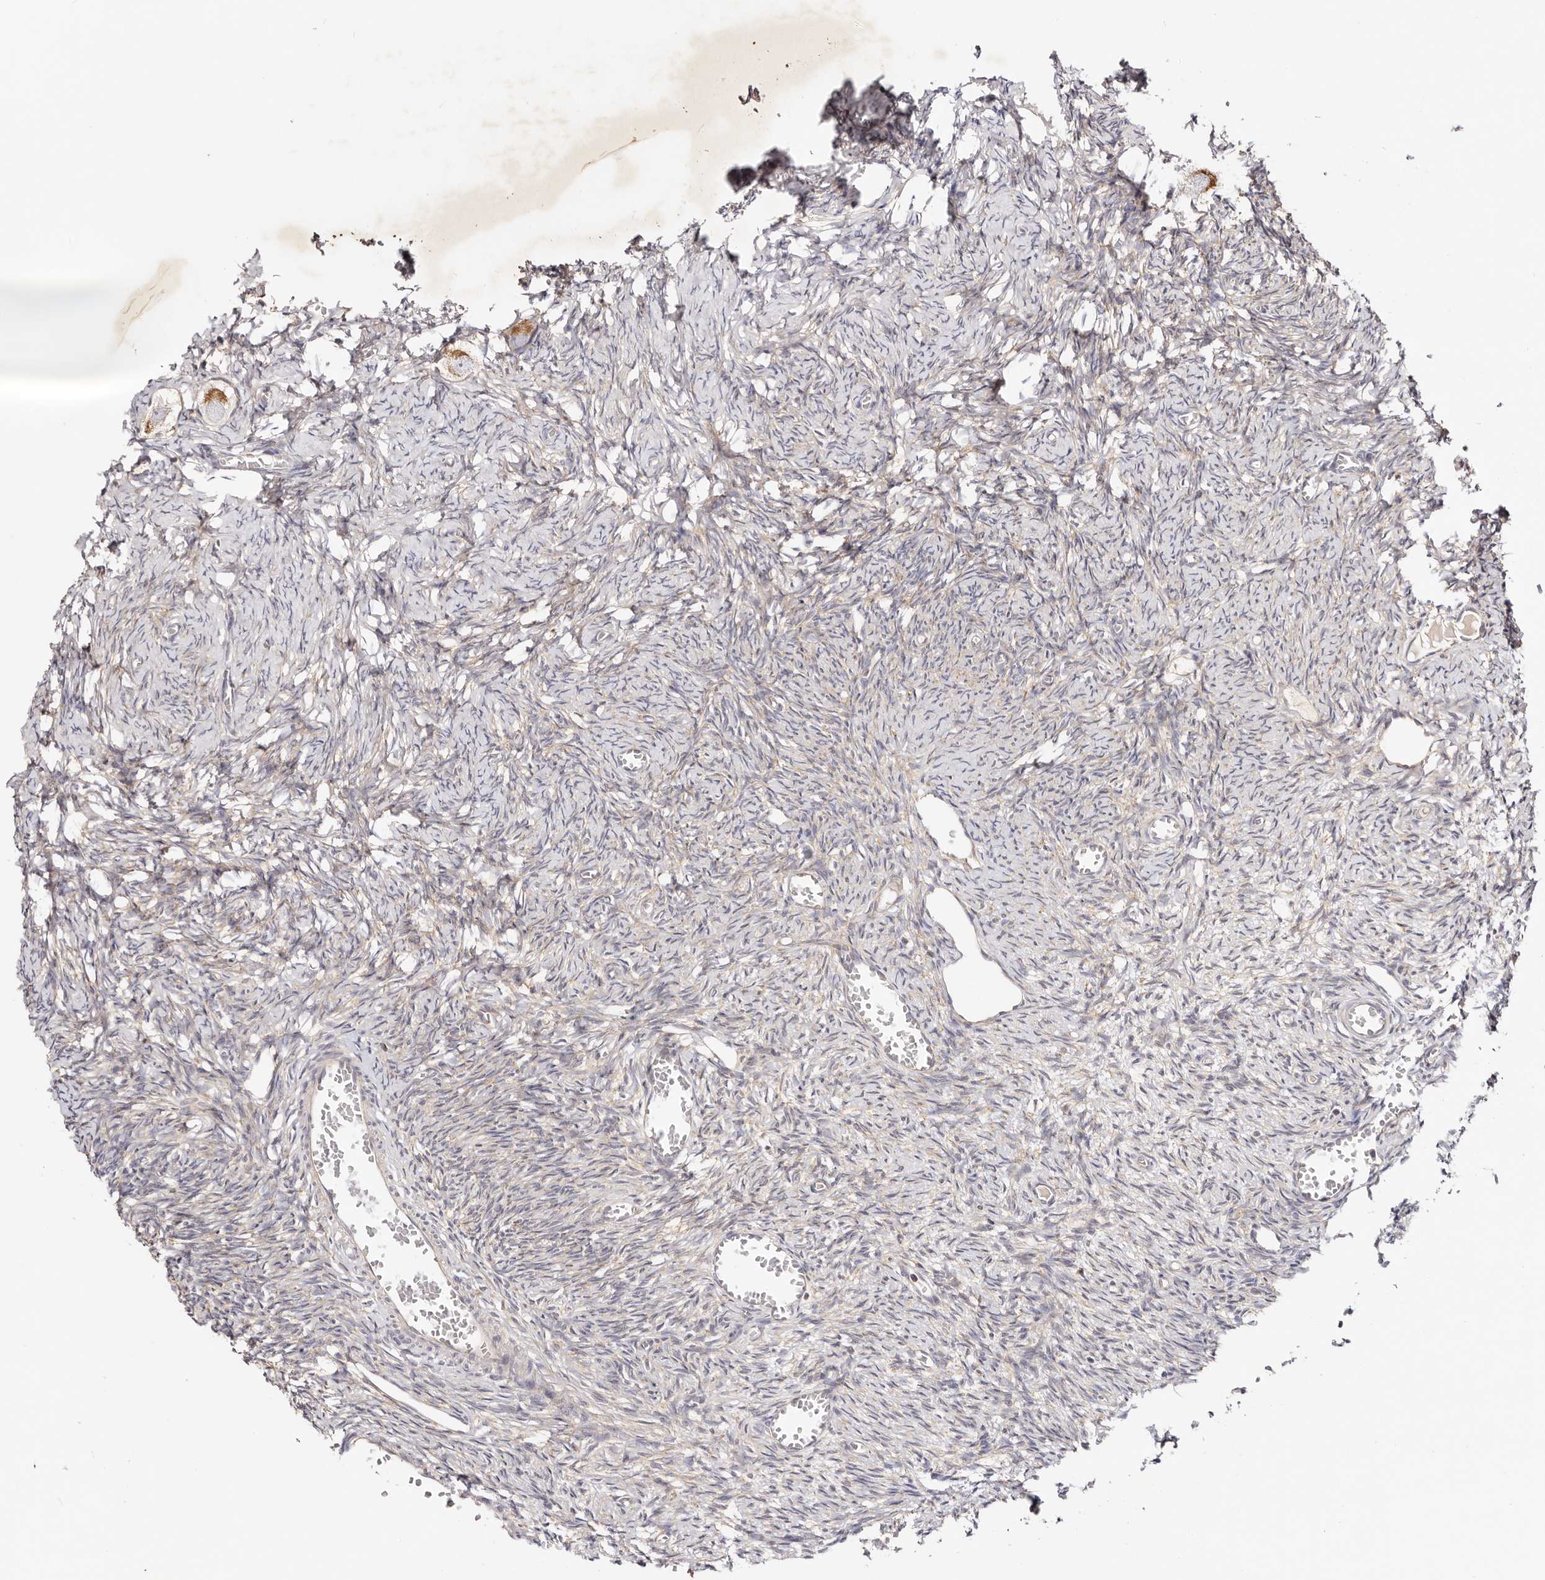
{"staining": {"intensity": "moderate", "quantity": ">75%", "location": "cytoplasmic/membranous"}, "tissue": "ovary", "cell_type": "Follicle cells", "image_type": "normal", "snomed": [{"axis": "morphology", "description": "Normal tissue, NOS"}, {"axis": "topography", "description": "Ovary"}], "caption": "Normal ovary was stained to show a protein in brown. There is medium levels of moderate cytoplasmic/membranous positivity in approximately >75% of follicle cells. Using DAB (3,3'-diaminobenzidine) (brown) and hematoxylin (blue) stains, captured at high magnification using brightfield microscopy.", "gene": "GNA13", "patient": {"sex": "female", "age": 27}}